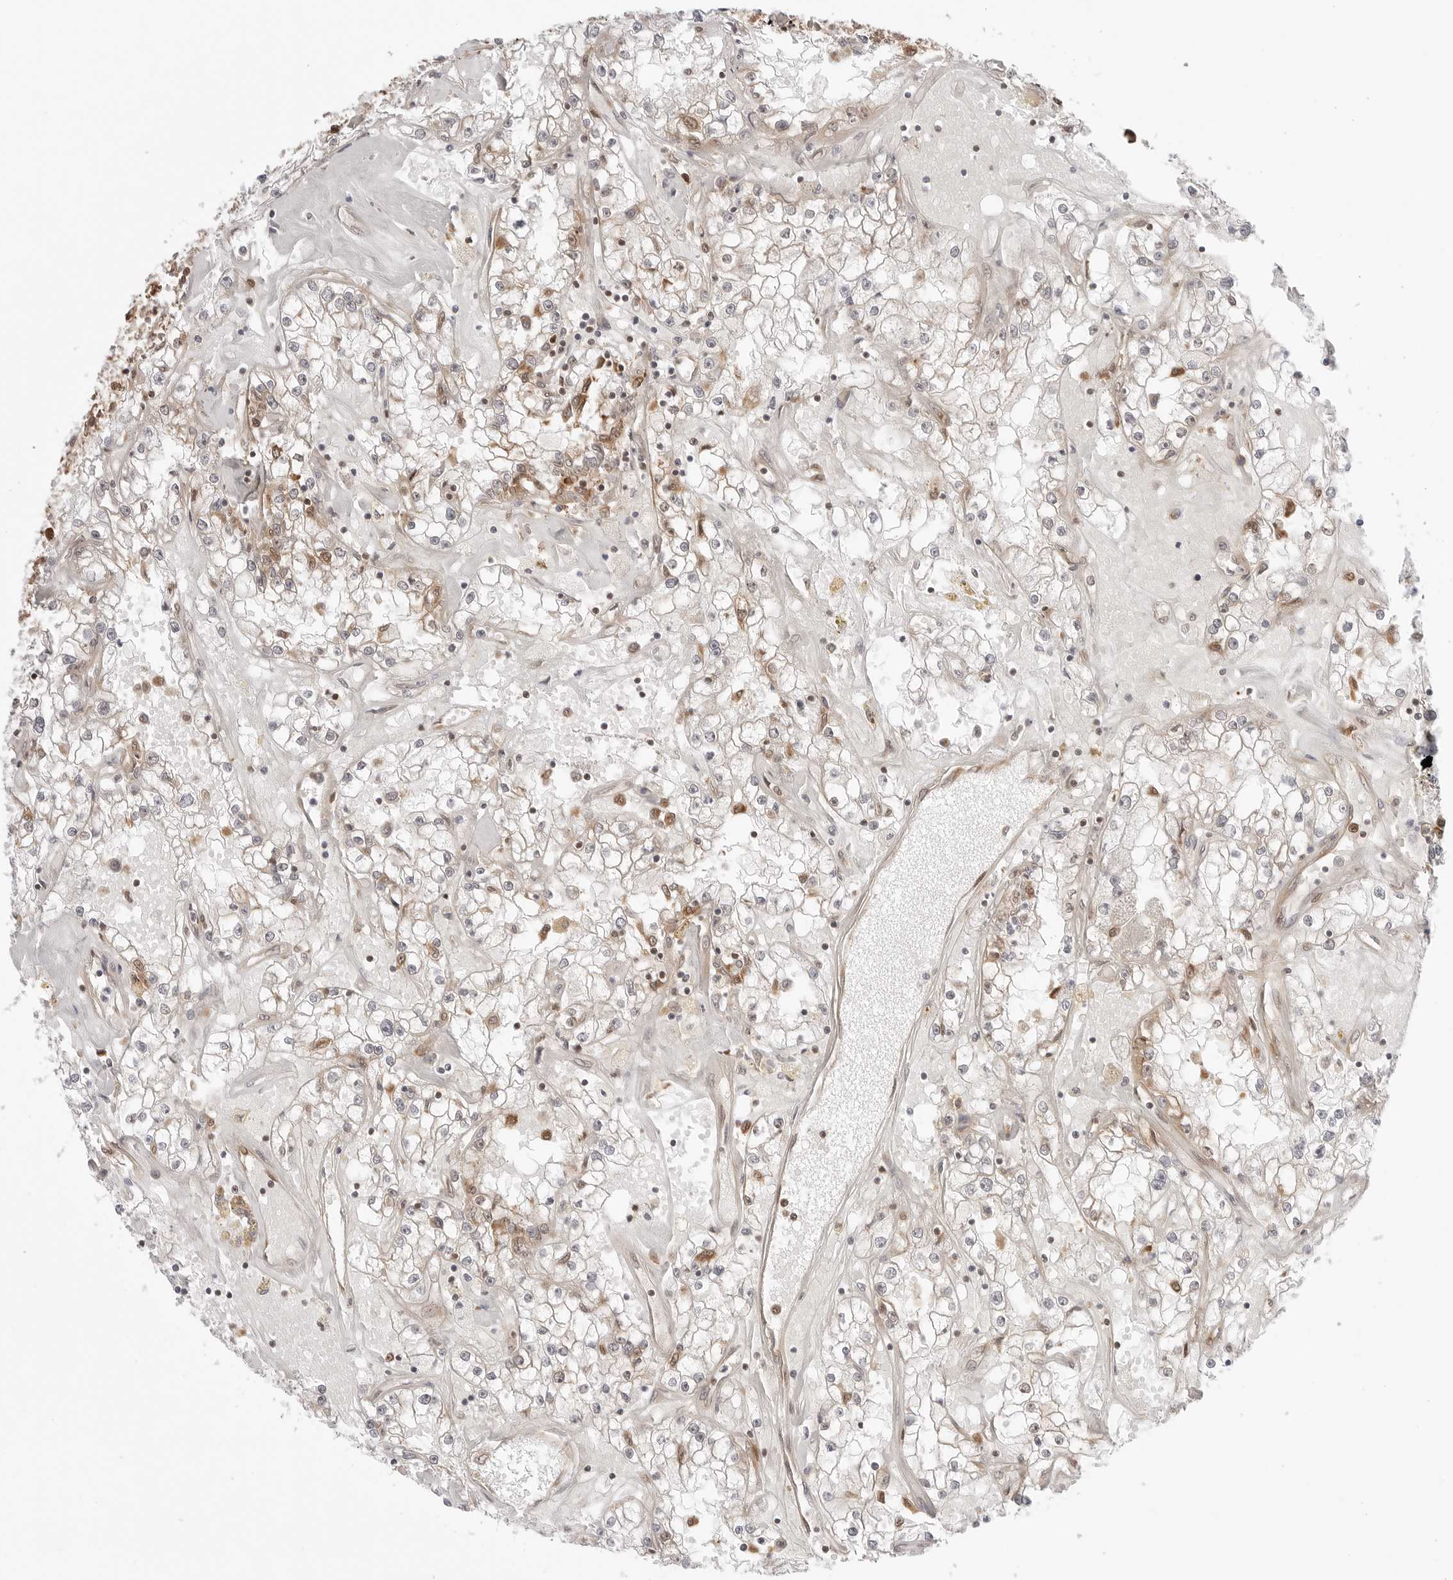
{"staining": {"intensity": "moderate", "quantity": "<25%", "location": "cytoplasmic/membranous,nuclear"}, "tissue": "renal cancer", "cell_type": "Tumor cells", "image_type": "cancer", "snomed": [{"axis": "morphology", "description": "Adenocarcinoma, NOS"}, {"axis": "topography", "description": "Kidney"}], "caption": "Immunohistochemistry of human renal cancer (adenocarcinoma) exhibits low levels of moderate cytoplasmic/membranous and nuclear positivity in approximately <25% of tumor cells. The protein is shown in brown color, while the nuclei are stained blue.", "gene": "NUDC", "patient": {"sex": "male", "age": 56}}